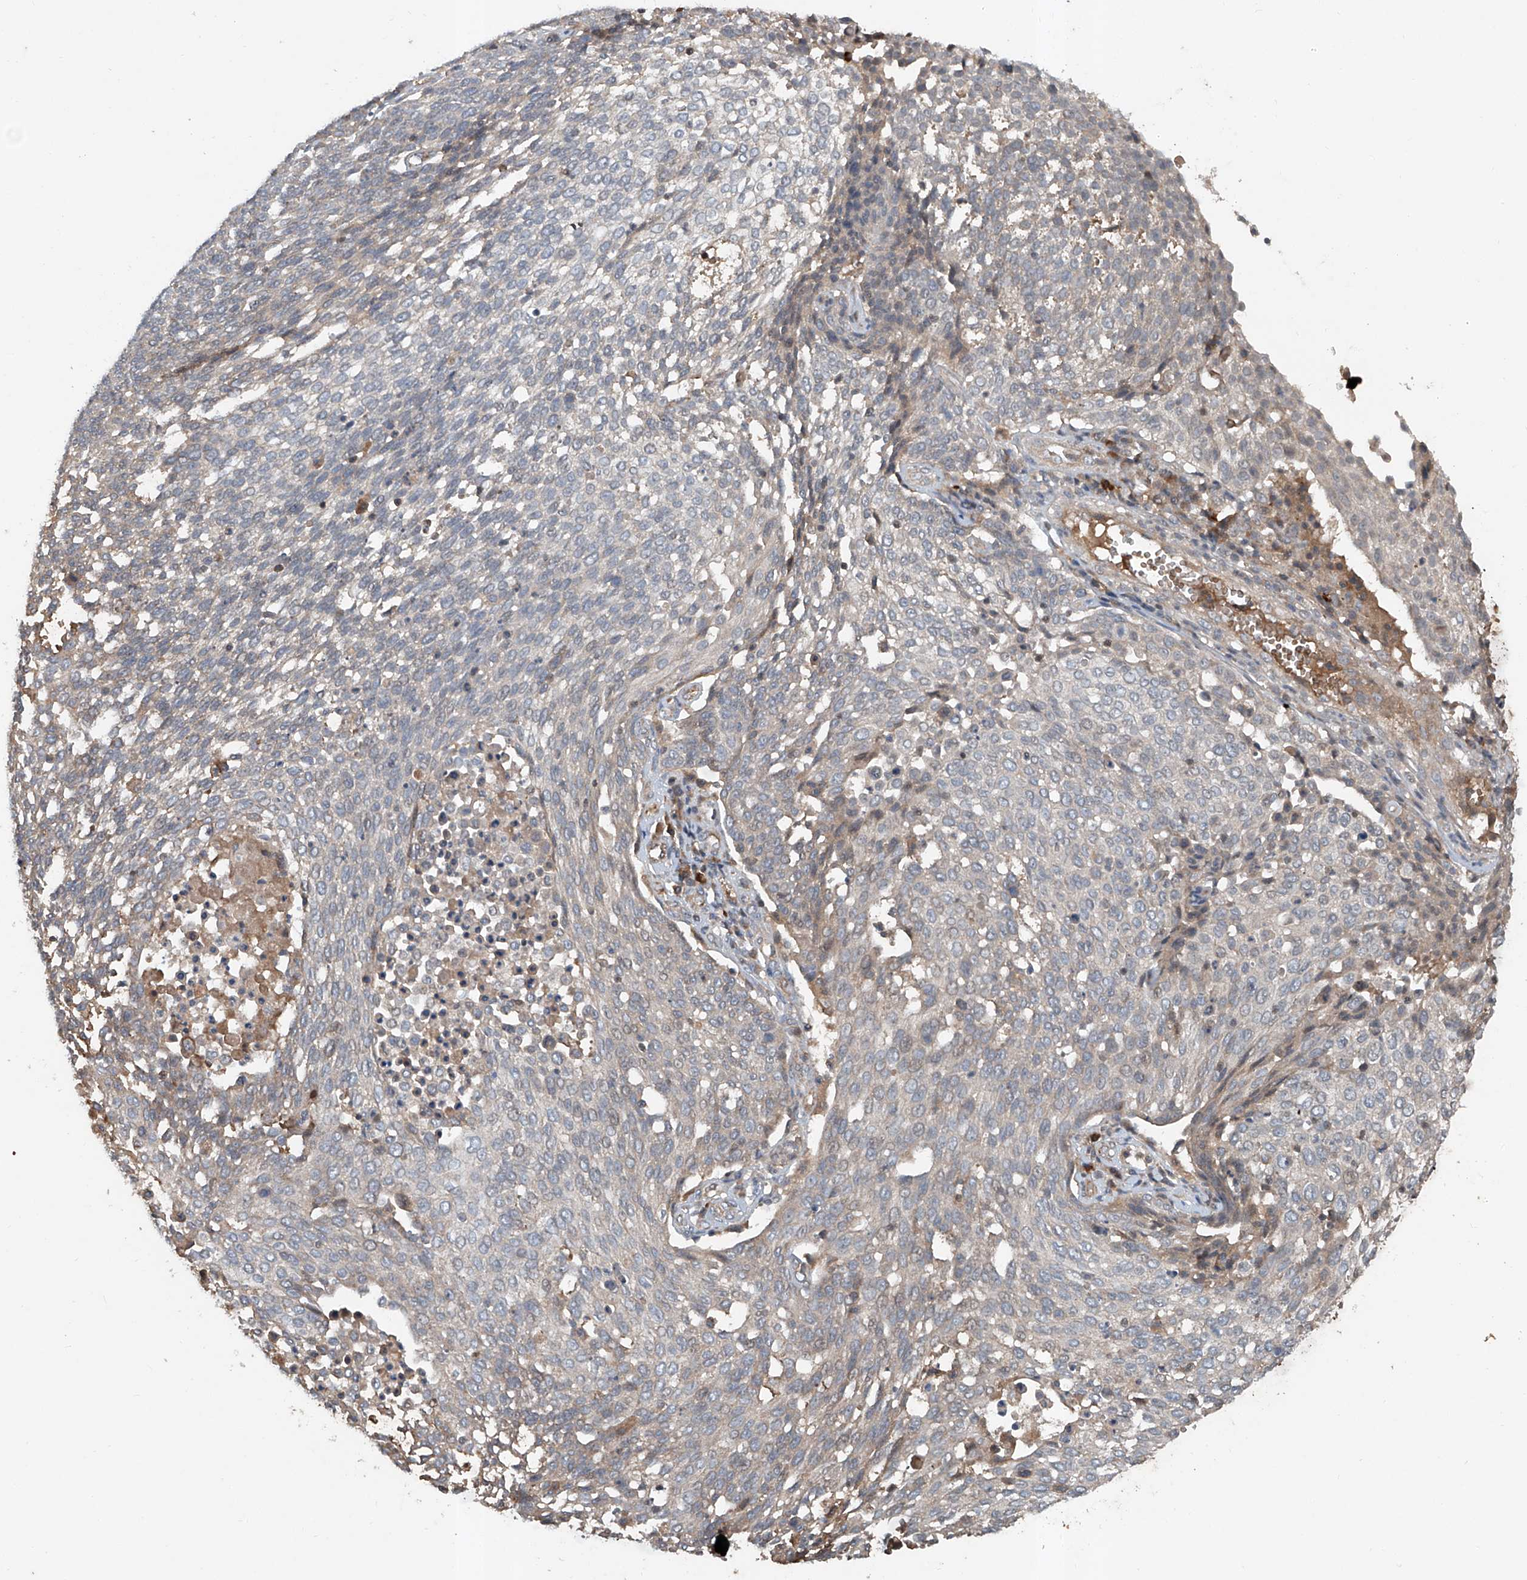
{"staining": {"intensity": "negative", "quantity": "none", "location": "none"}, "tissue": "cervical cancer", "cell_type": "Tumor cells", "image_type": "cancer", "snomed": [{"axis": "morphology", "description": "Squamous cell carcinoma, NOS"}, {"axis": "topography", "description": "Cervix"}], "caption": "The photomicrograph reveals no significant staining in tumor cells of cervical squamous cell carcinoma.", "gene": "ADAM23", "patient": {"sex": "female", "age": 34}}